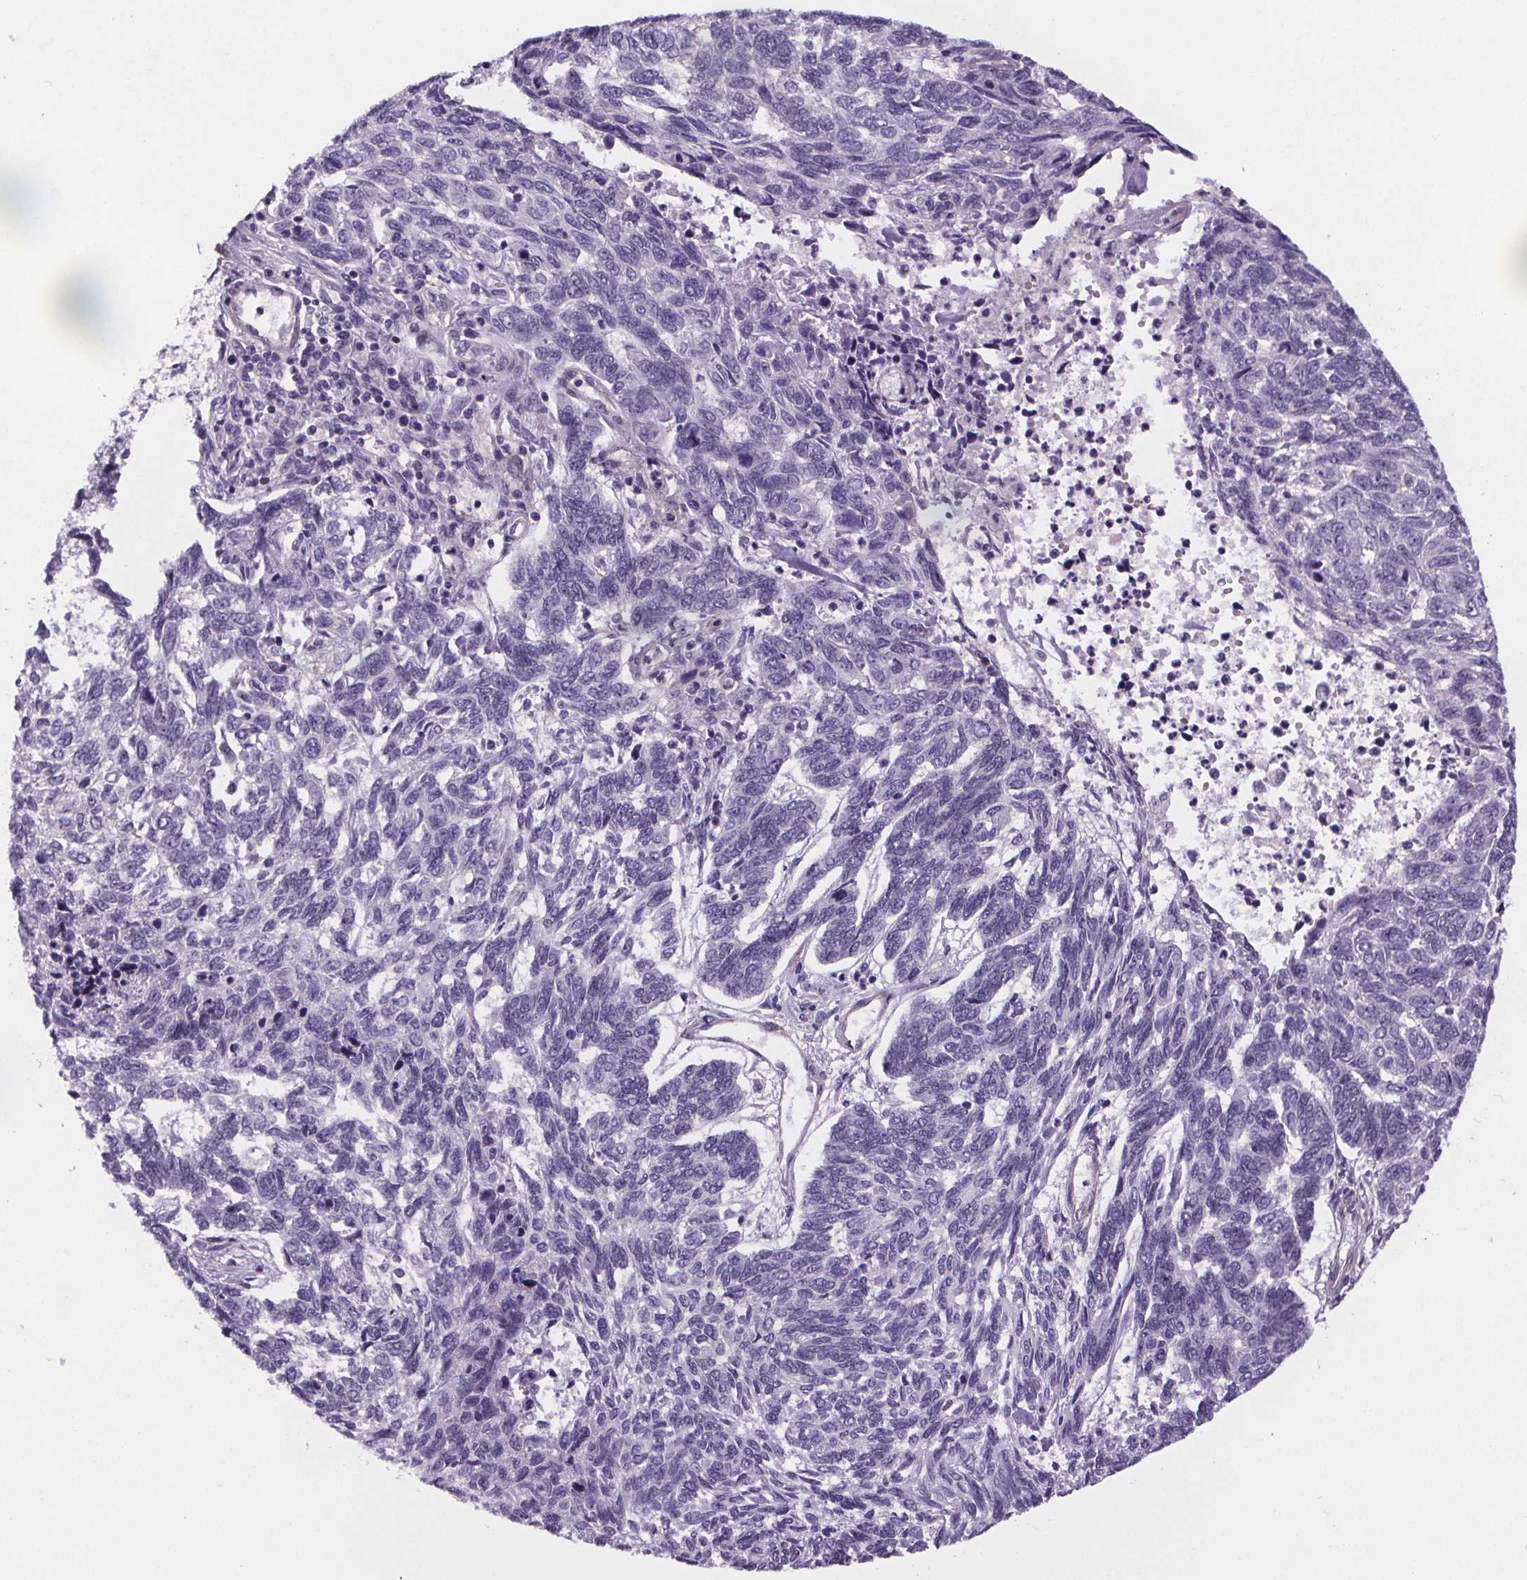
{"staining": {"intensity": "negative", "quantity": "none", "location": "none"}, "tissue": "skin cancer", "cell_type": "Tumor cells", "image_type": "cancer", "snomed": [{"axis": "morphology", "description": "Basal cell carcinoma"}, {"axis": "topography", "description": "Skin"}], "caption": "This image is of skin basal cell carcinoma stained with immunohistochemistry (IHC) to label a protein in brown with the nuclei are counter-stained blue. There is no positivity in tumor cells.", "gene": "TTC12", "patient": {"sex": "female", "age": 65}}